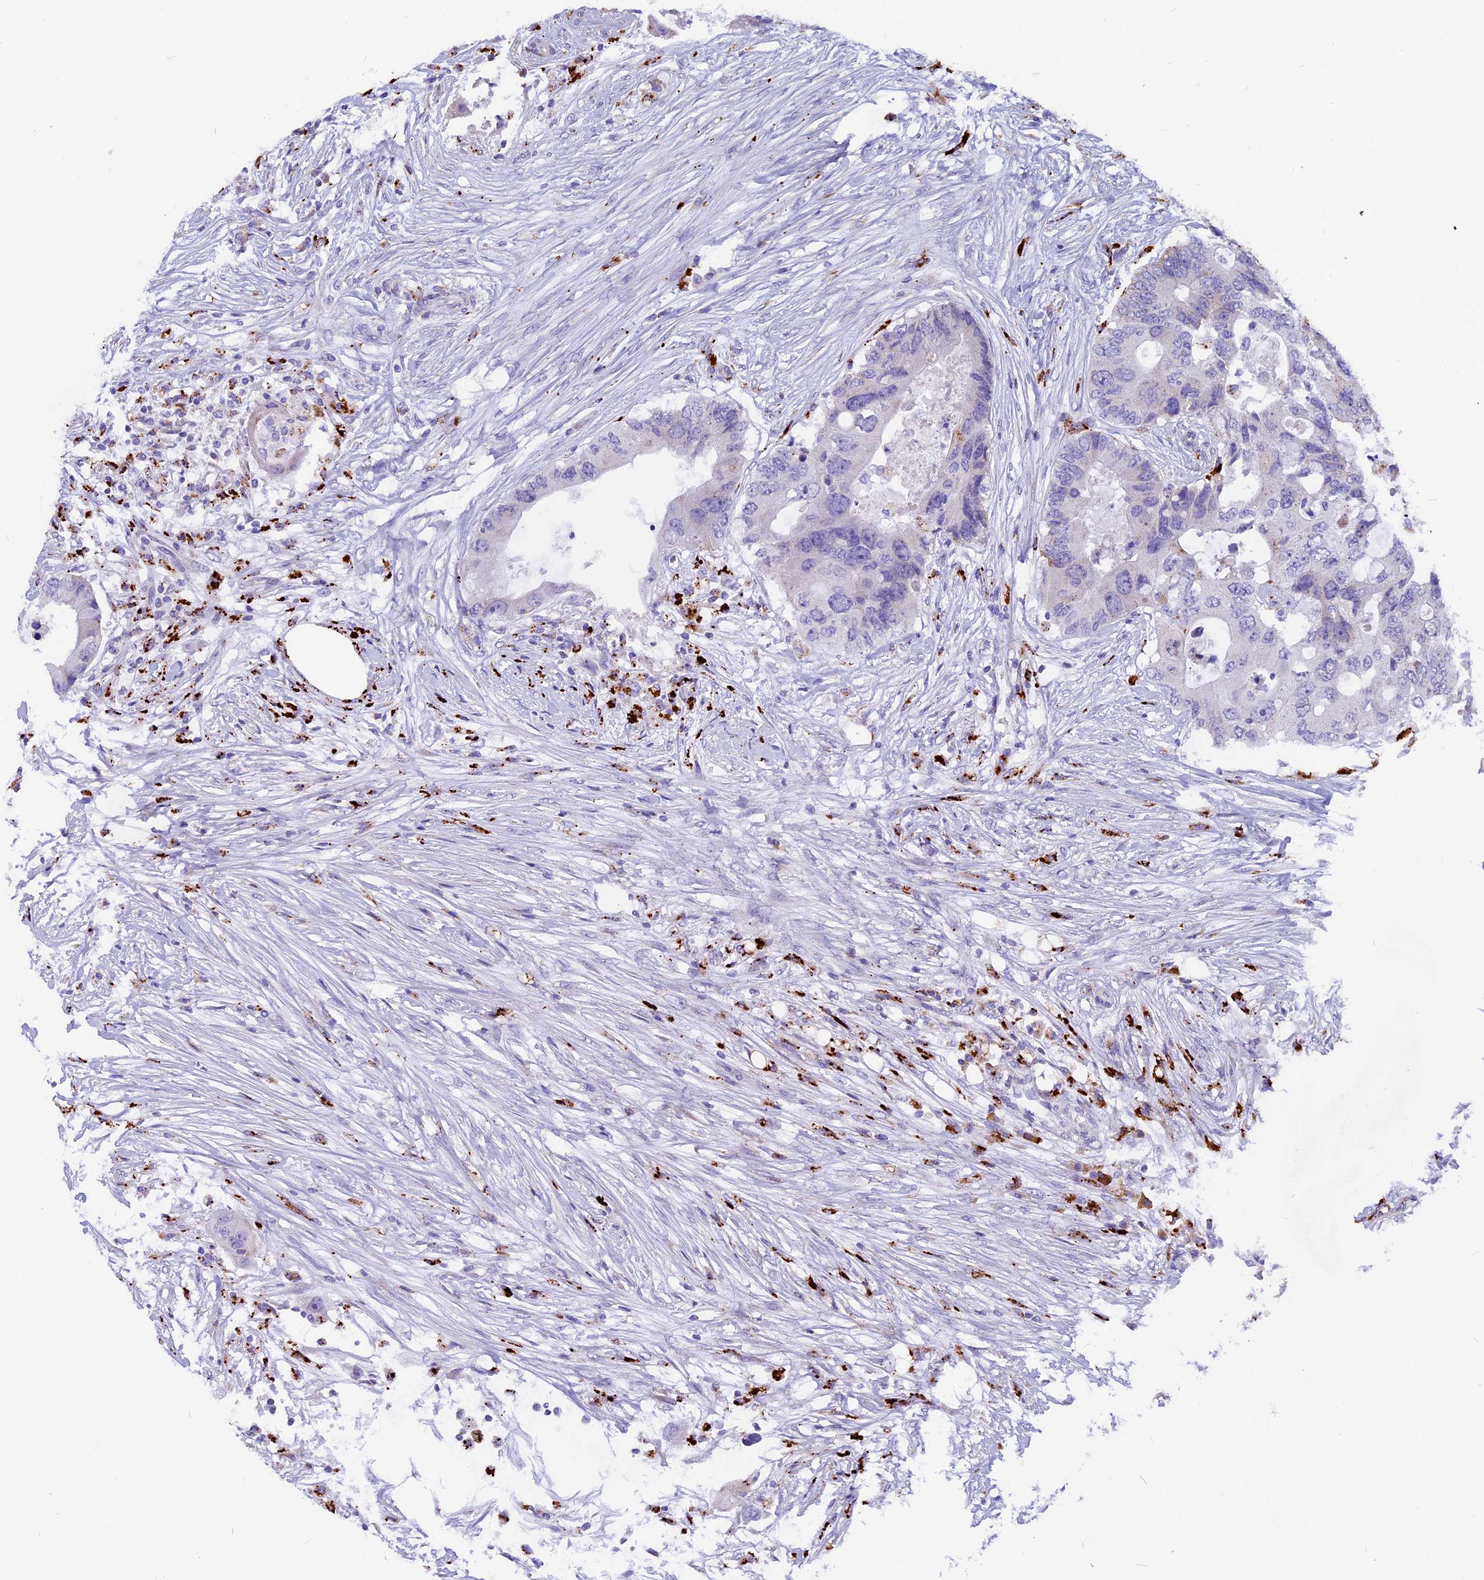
{"staining": {"intensity": "negative", "quantity": "none", "location": "none"}, "tissue": "colorectal cancer", "cell_type": "Tumor cells", "image_type": "cancer", "snomed": [{"axis": "morphology", "description": "Adenocarcinoma, NOS"}, {"axis": "topography", "description": "Colon"}], "caption": "An IHC histopathology image of colorectal cancer is shown. There is no staining in tumor cells of colorectal cancer. (DAB IHC, high magnification).", "gene": "THRSP", "patient": {"sex": "male", "age": 71}}